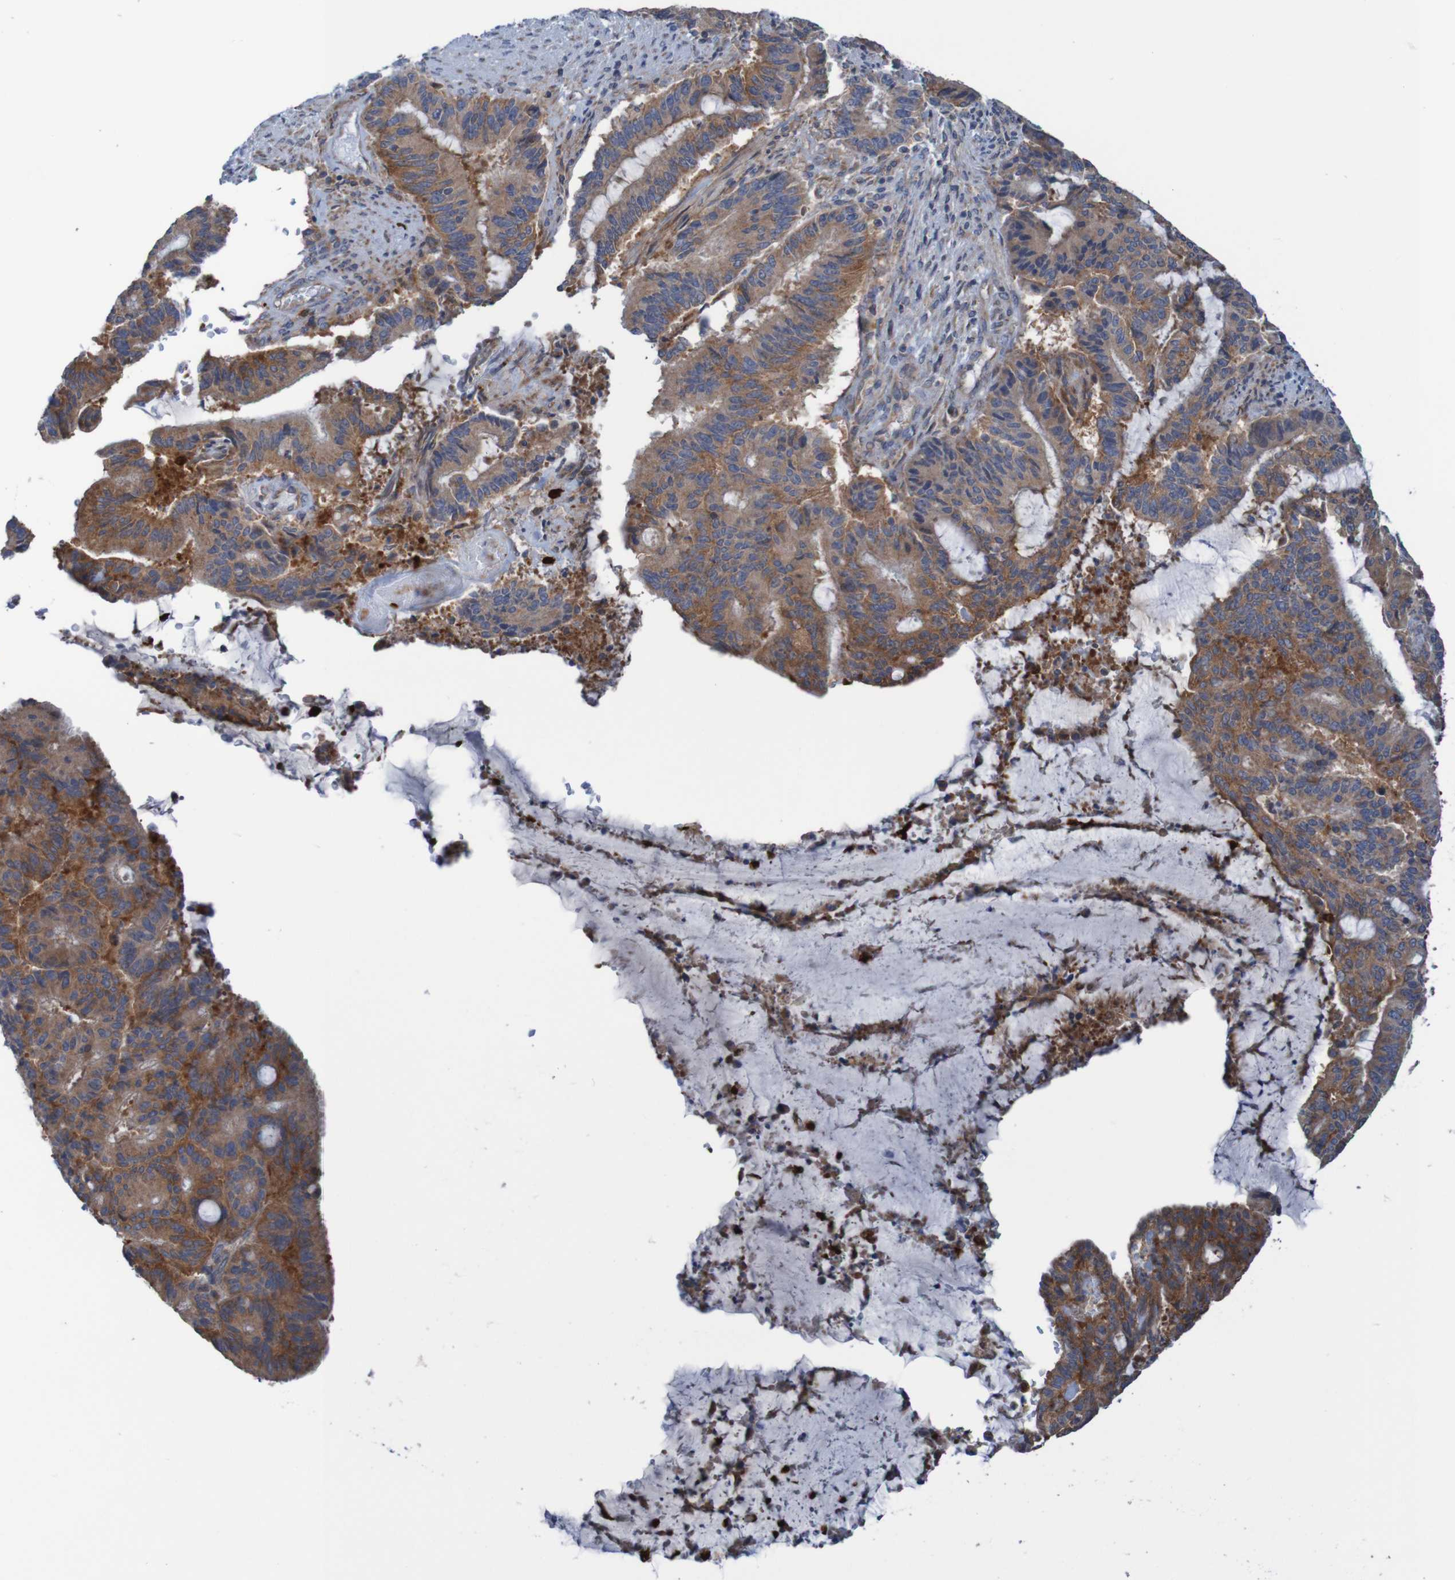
{"staining": {"intensity": "moderate", "quantity": ">75%", "location": "cytoplasmic/membranous"}, "tissue": "liver cancer", "cell_type": "Tumor cells", "image_type": "cancer", "snomed": [{"axis": "morphology", "description": "Cholangiocarcinoma"}, {"axis": "topography", "description": "Liver"}], "caption": "Immunohistochemistry of human cholangiocarcinoma (liver) demonstrates medium levels of moderate cytoplasmic/membranous positivity in approximately >75% of tumor cells.", "gene": "PARP4", "patient": {"sex": "female", "age": 73}}